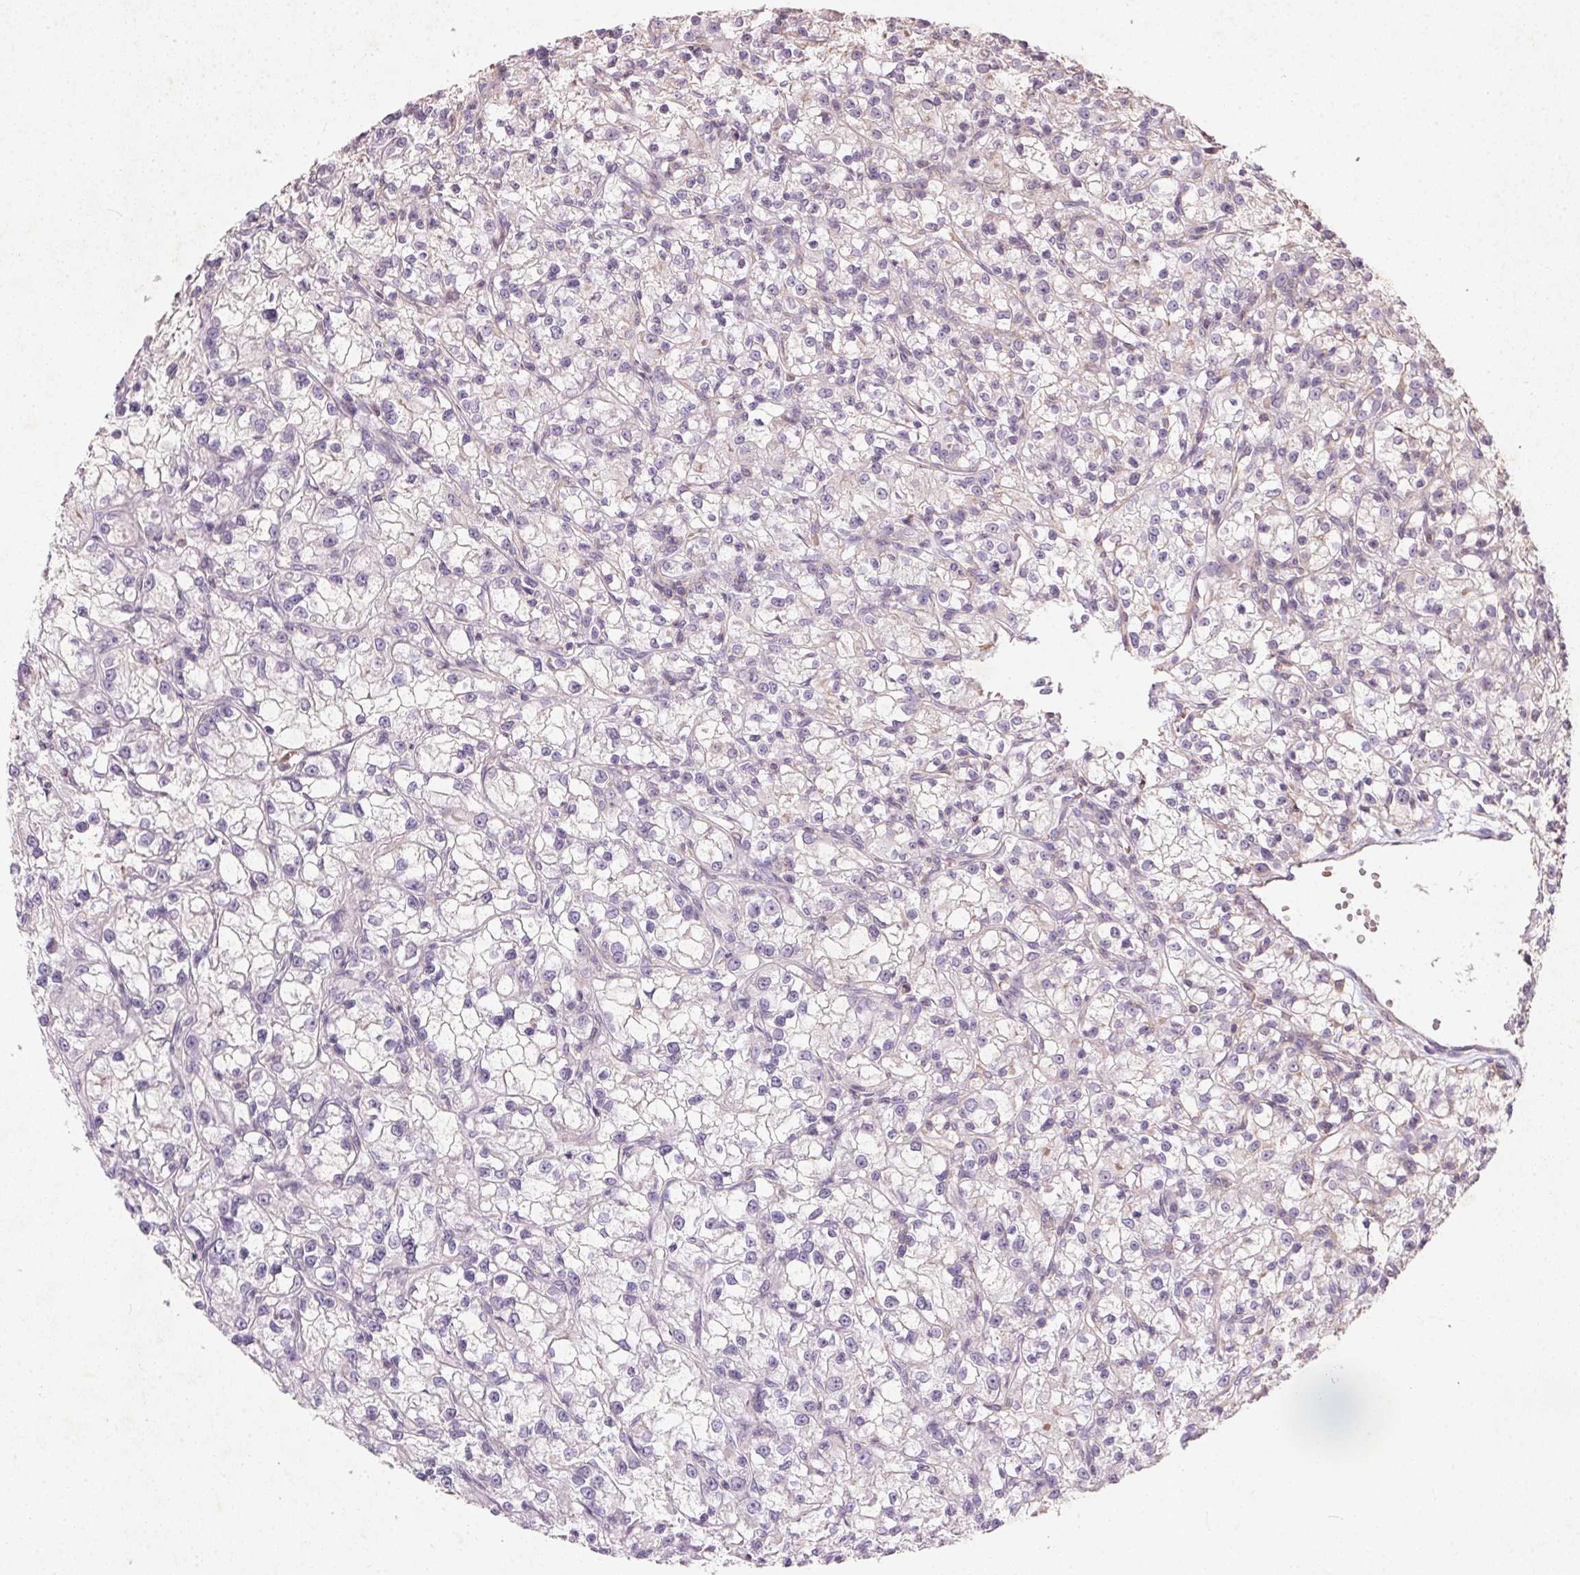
{"staining": {"intensity": "negative", "quantity": "none", "location": "none"}, "tissue": "renal cancer", "cell_type": "Tumor cells", "image_type": "cancer", "snomed": [{"axis": "morphology", "description": "Adenocarcinoma, NOS"}, {"axis": "topography", "description": "Kidney"}], "caption": "This histopathology image is of renal adenocarcinoma stained with immunohistochemistry to label a protein in brown with the nuclei are counter-stained blue. There is no positivity in tumor cells.", "gene": "KCNK15", "patient": {"sex": "female", "age": 59}}